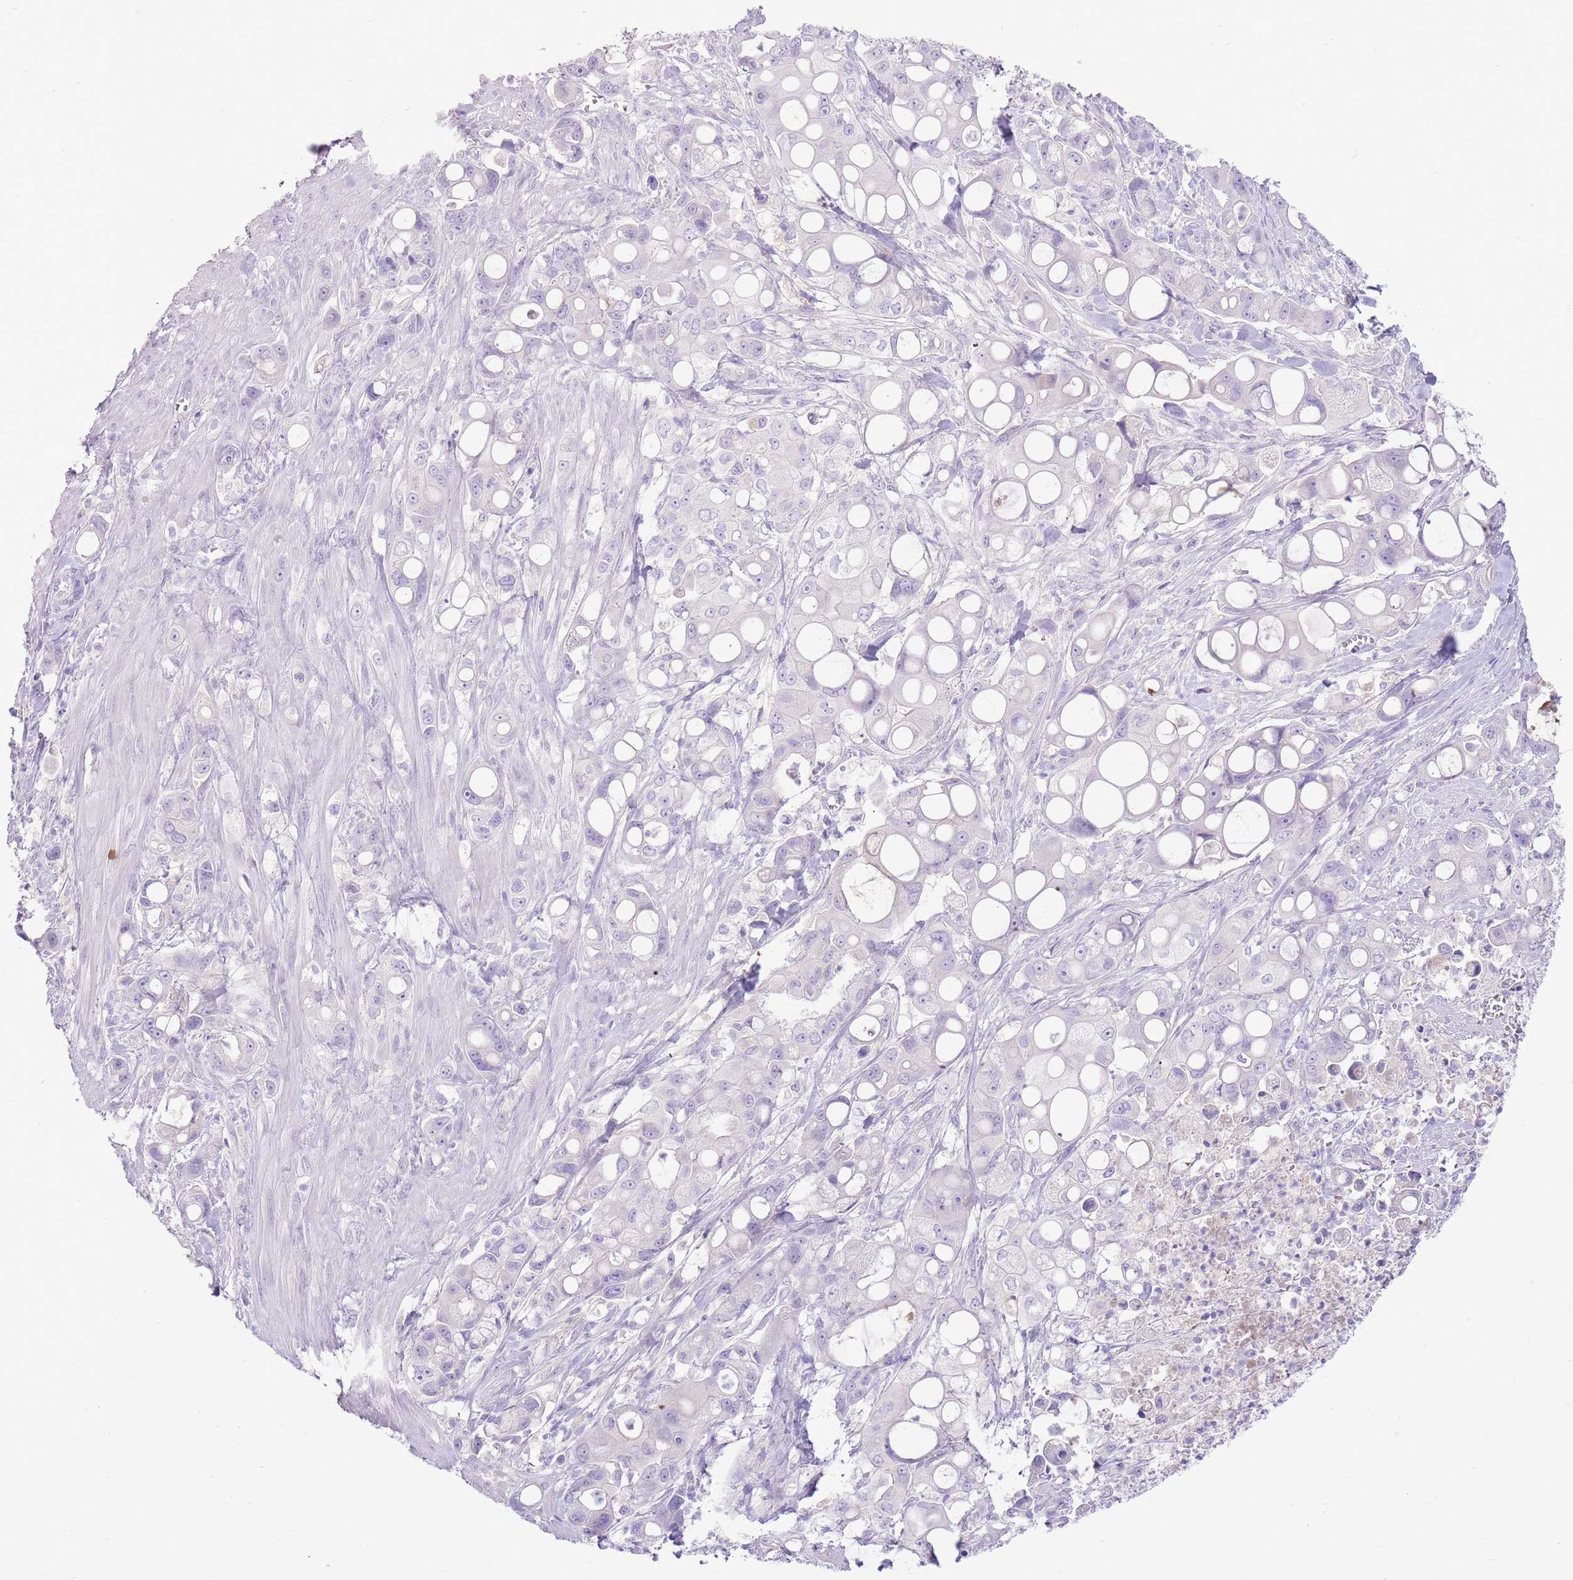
{"staining": {"intensity": "negative", "quantity": "none", "location": "none"}, "tissue": "pancreatic cancer", "cell_type": "Tumor cells", "image_type": "cancer", "snomed": [{"axis": "morphology", "description": "Adenocarcinoma, NOS"}, {"axis": "topography", "description": "Pancreas"}], "caption": "Pancreatic cancer (adenocarcinoma) was stained to show a protein in brown. There is no significant positivity in tumor cells.", "gene": "TOX2", "patient": {"sex": "male", "age": 68}}